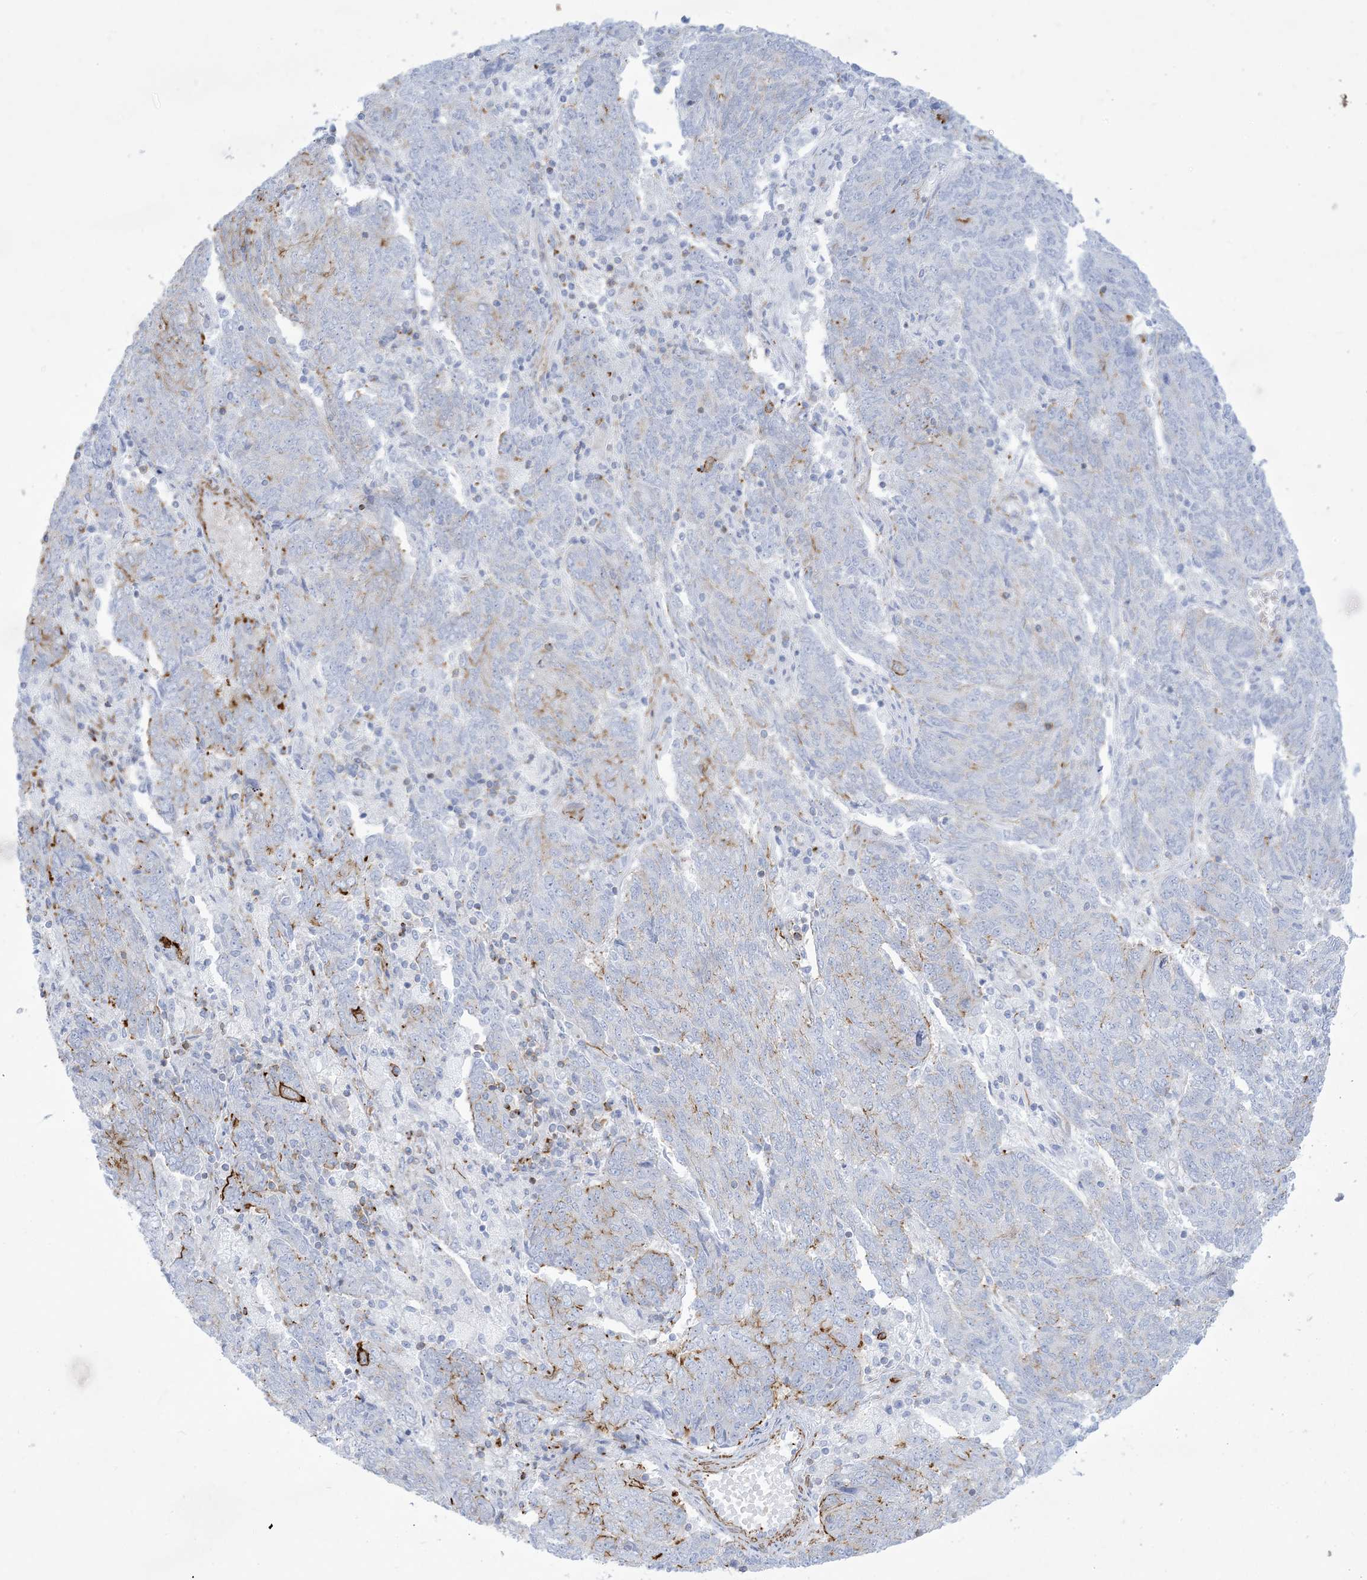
{"staining": {"intensity": "negative", "quantity": "none", "location": "none"}, "tissue": "endometrial cancer", "cell_type": "Tumor cells", "image_type": "cancer", "snomed": [{"axis": "morphology", "description": "Adenocarcinoma, NOS"}, {"axis": "topography", "description": "Endometrium"}], "caption": "A high-resolution image shows immunohistochemistry staining of endometrial cancer, which shows no significant expression in tumor cells. (Brightfield microscopy of DAB (3,3'-diaminobenzidine) immunohistochemistry at high magnification).", "gene": "B3GNT7", "patient": {"sex": "female", "age": 80}}